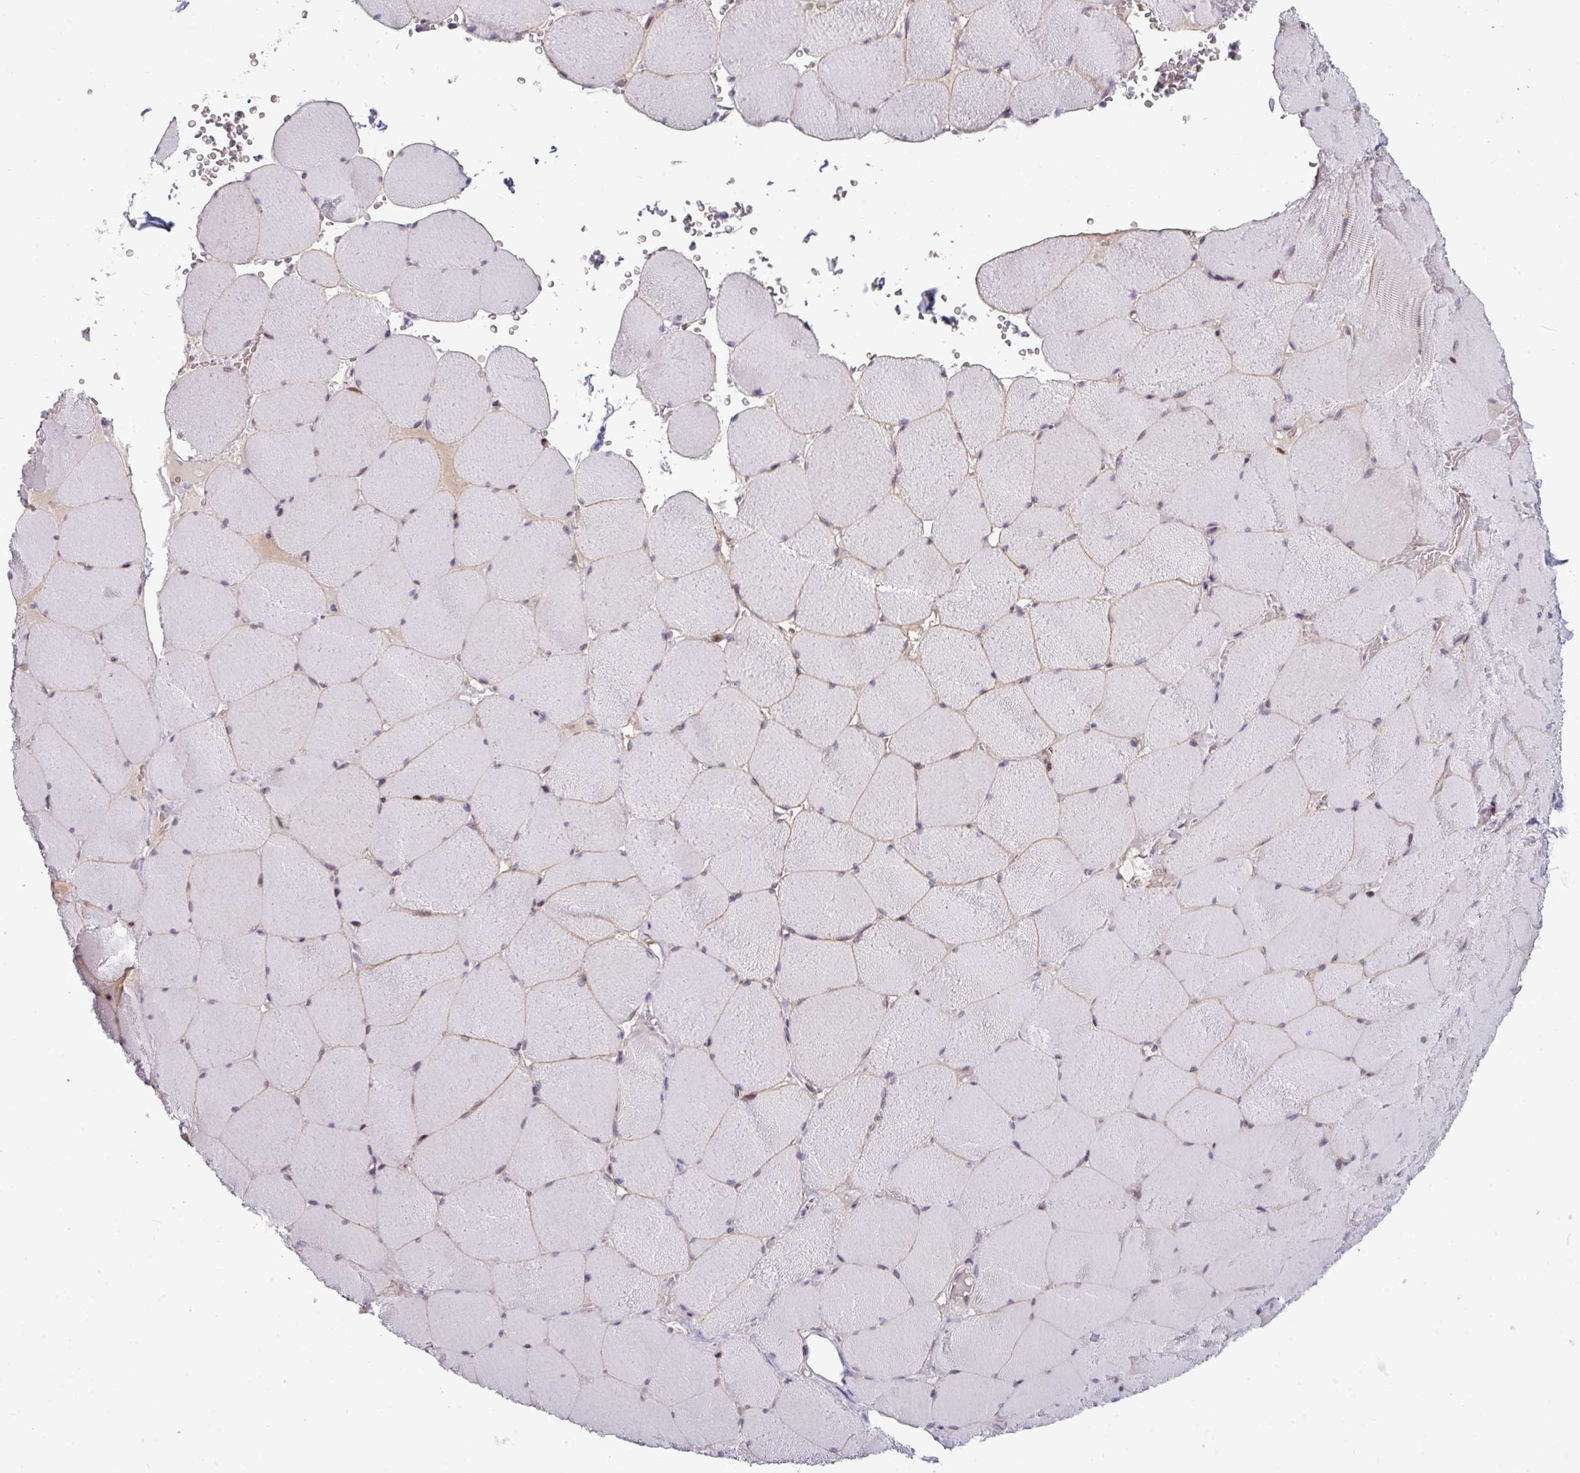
{"staining": {"intensity": "negative", "quantity": "none", "location": "none"}, "tissue": "skeletal muscle", "cell_type": "Myocytes", "image_type": "normal", "snomed": [{"axis": "morphology", "description": "Normal tissue, NOS"}, {"axis": "topography", "description": "Skeletal muscle"}, {"axis": "topography", "description": "Head-Neck"}], "caption": "Immunohistochemical staining of unremarkable skeletal muscle shows no significant staining in myocytes. (DAB immunohistochemistry, high magnification).", "gene": "SLC66A2", "patient": {"sex": "male", "age": 66}}